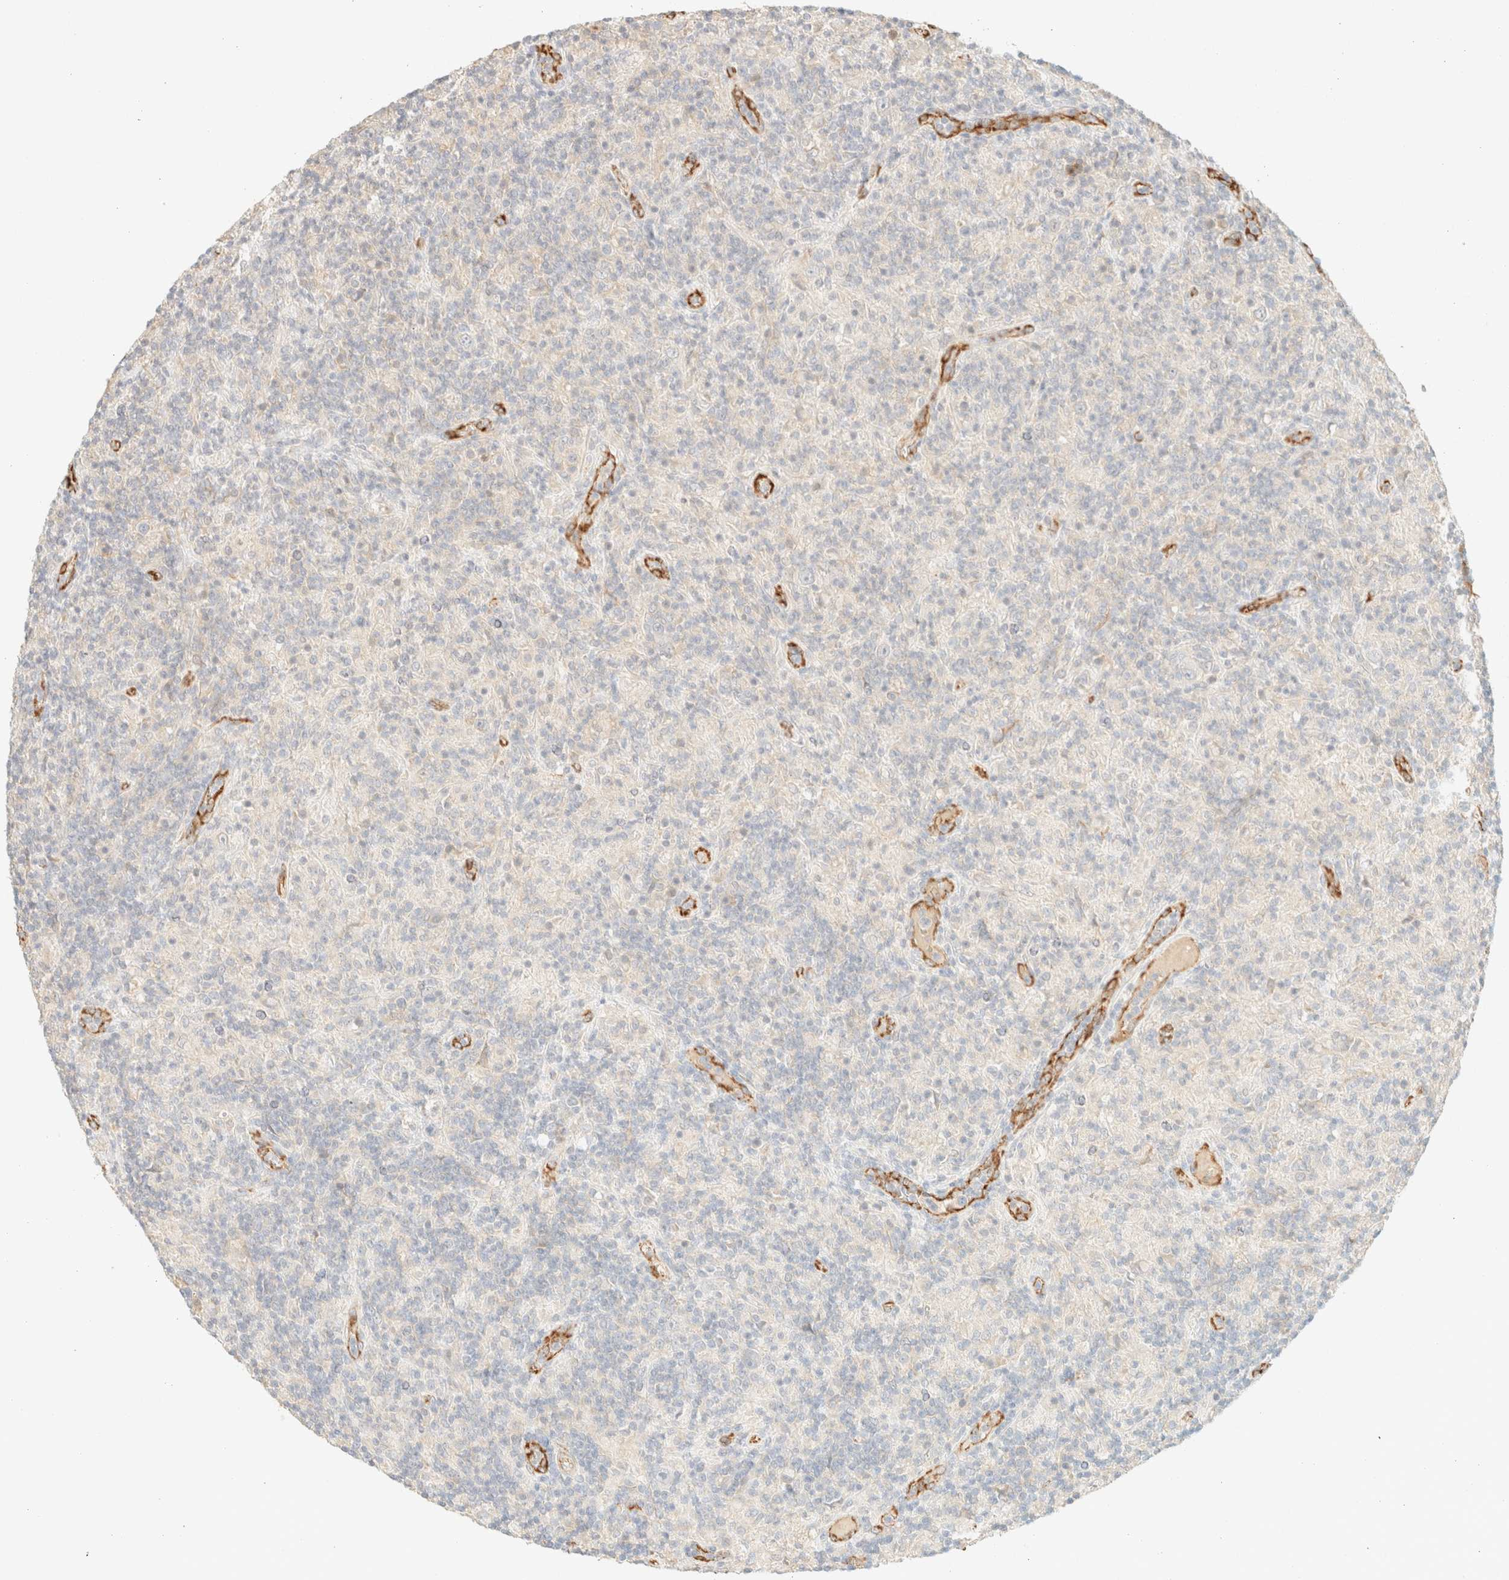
{"staining": {"intensity": "negative", "quantity": "none", "location": "none"}, "tissue": "lymphoma", "cell_type": "Tumor cells", "image_type": "cancer", "snomed": [{"axis": "morphology", "description": "Hodgkin's disease, NOS"}, {"axis": "topography", "description": "Lymph node"}], "caption": "Tumor cells are negative for brown protein staining in Hodgkin's disease. (DAB (3,3'-diaminobenzidine) immunohistochemistry with hematoxylin counter stain).", "gene": "SPARCL1", "patient": {"sex": "male", "age": 70}}